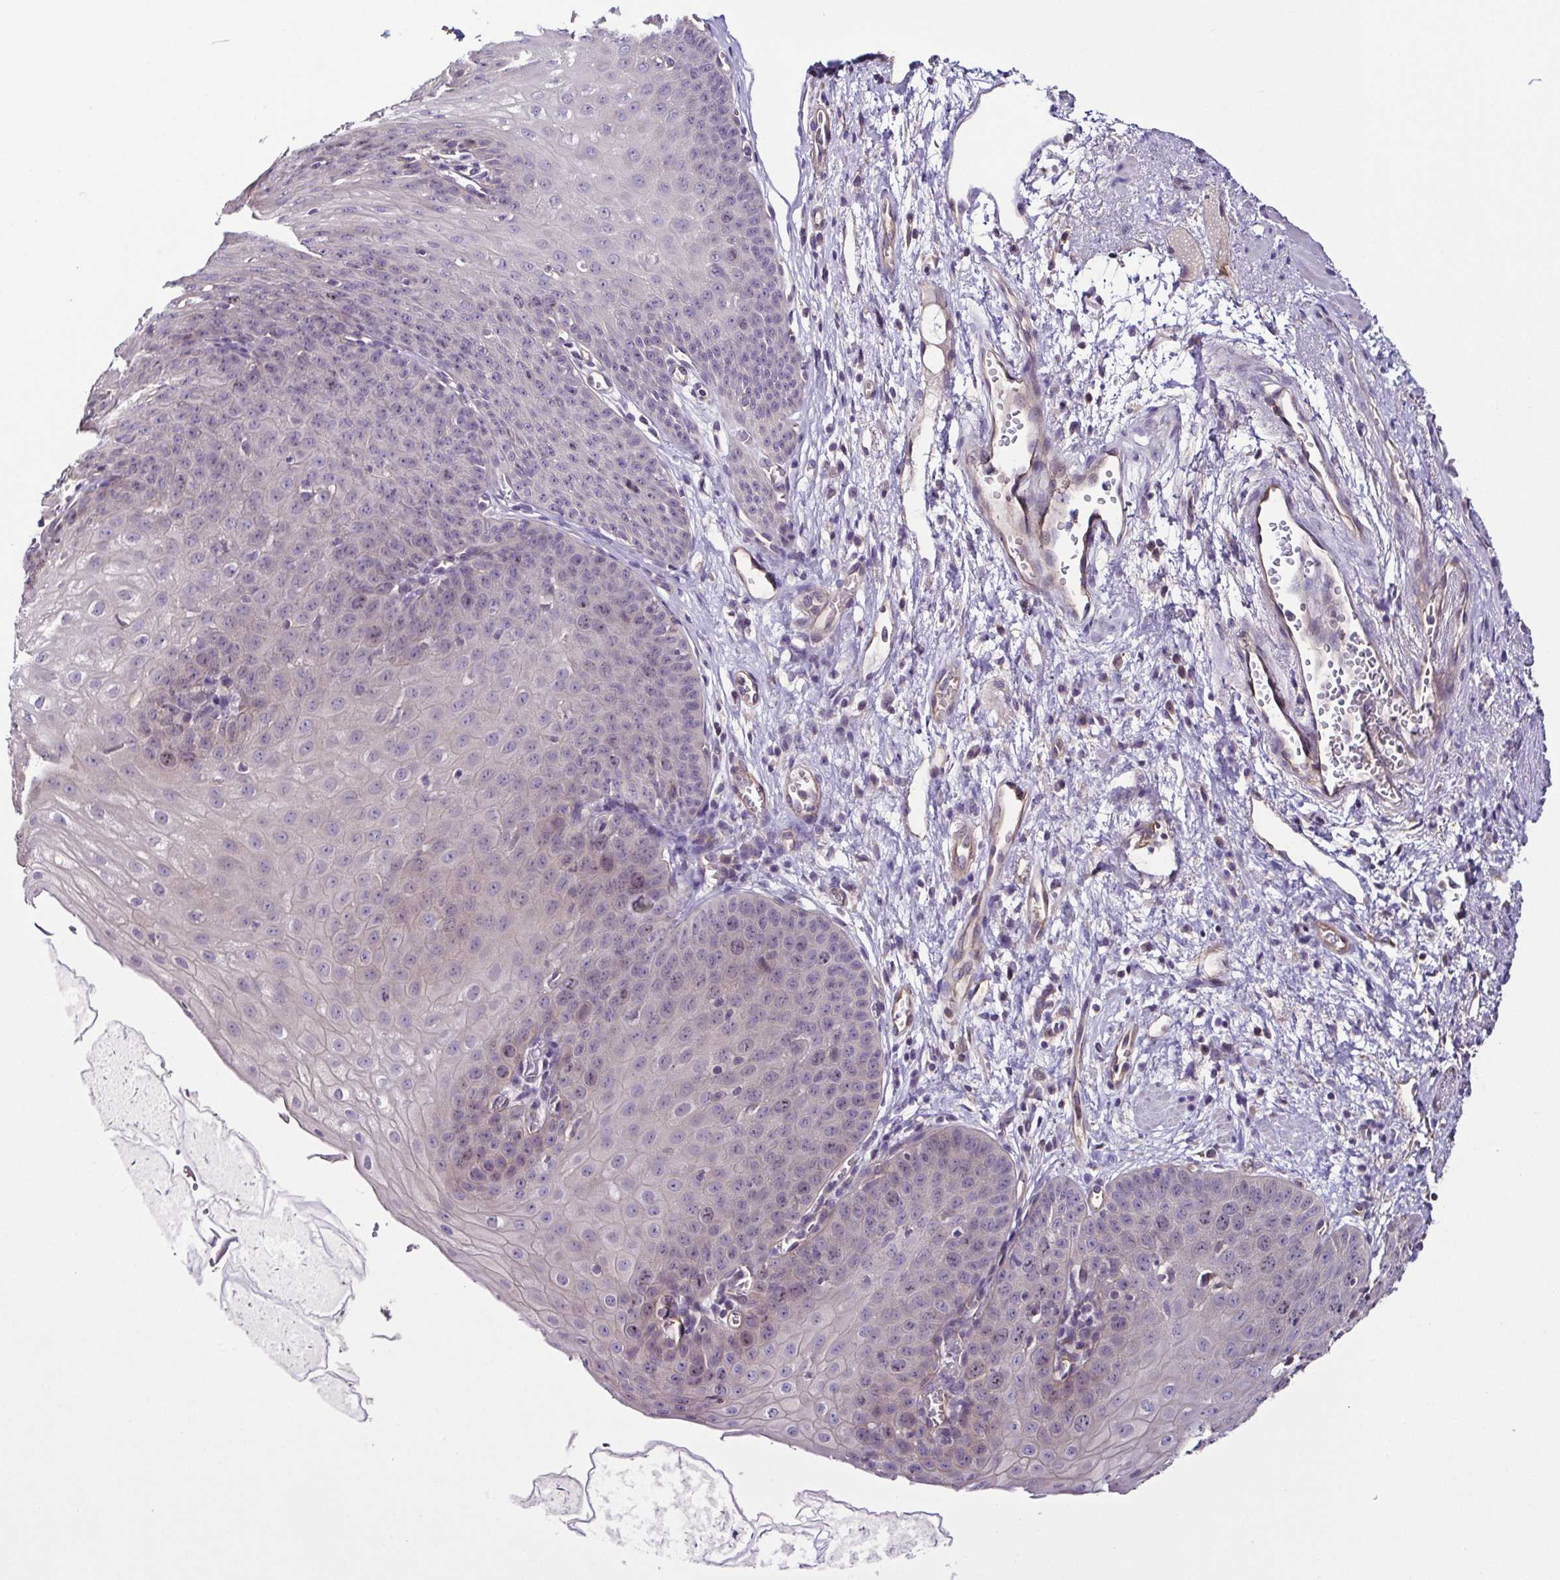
{"staining": {"intensity": "weak", "quantity": "<25%", "location": "nuclear"}, "tissue": "esophagus", "cell_type": "Squamous epithelial cells", "image_type": "normal", "snomed": [{"axis": "morphology", "description": "Normal tissue, NOS"}, {"axis": "topography", "description": "Esophagus"}], "caption": "There is no significant staining in squamous epithelial cells of esophagus. The staining was performed using DAB (3,3'-diaminobenzidine) to visualize the protein expression in brown, while the nuclei were stained in blue with hematoxylin (Magnification: 20x).", "gene": "LMOD2", "patient": {"sex": "male", "age": 71}}